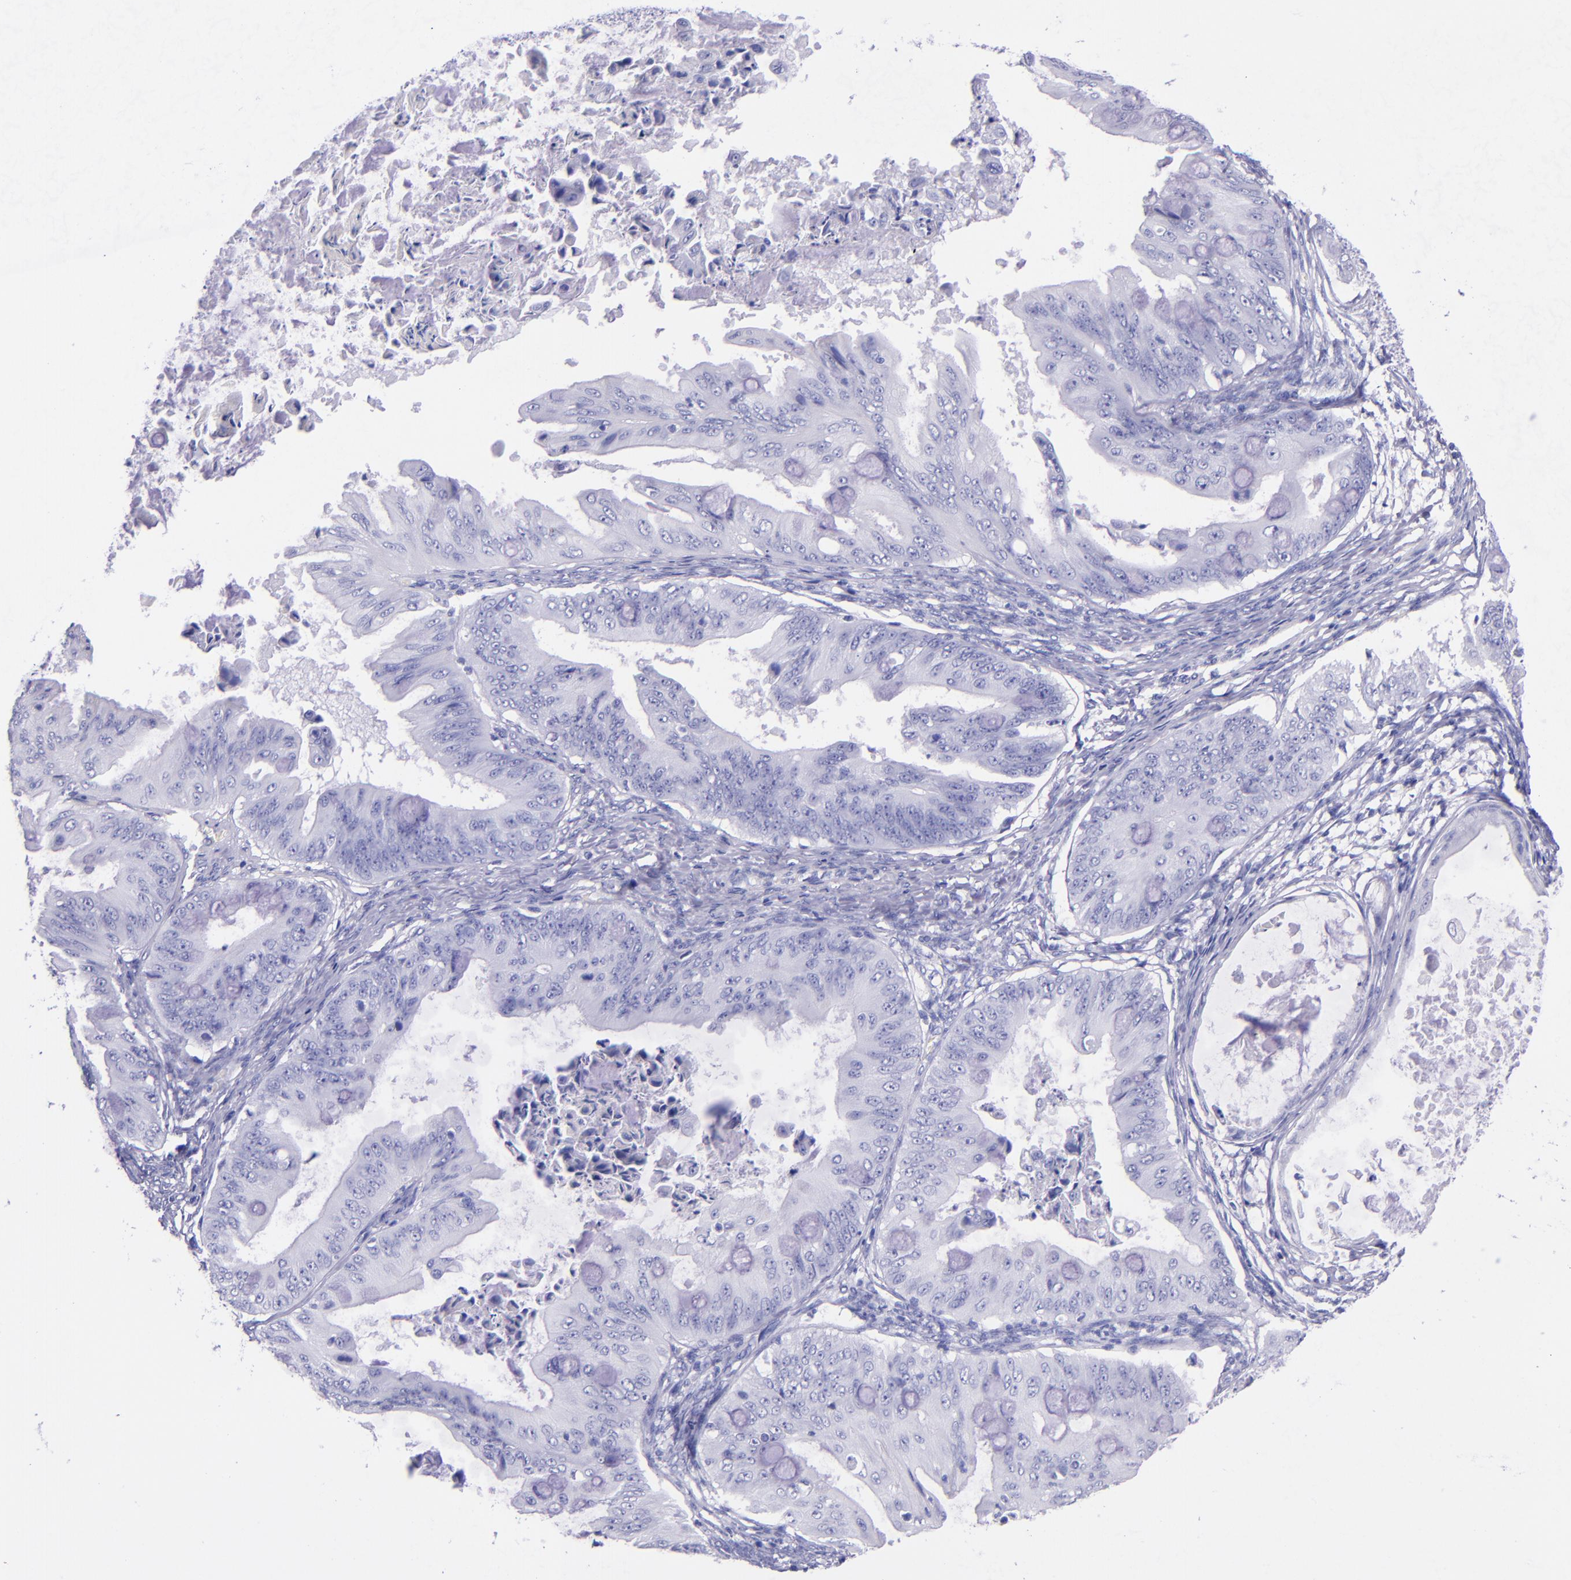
{"staining": {"intensity": "negative", "quantity": "none", "location": "none"}, "tissue": "ovarian cancer", "cell_type": "Tumor cells", "image_type": "cancer", "snomed": [{"axis": "morphology", "description": "Cystadenocarcinoma, mucinous, NOS"}, {"axis": "topography", "description": "Ovary"}], "caption": "Human ovarian cancer stained for a protein using IHC displays no expression in tumor cells.", "gene": "MBP", "patient": {"sex": "female", "age": 37}}